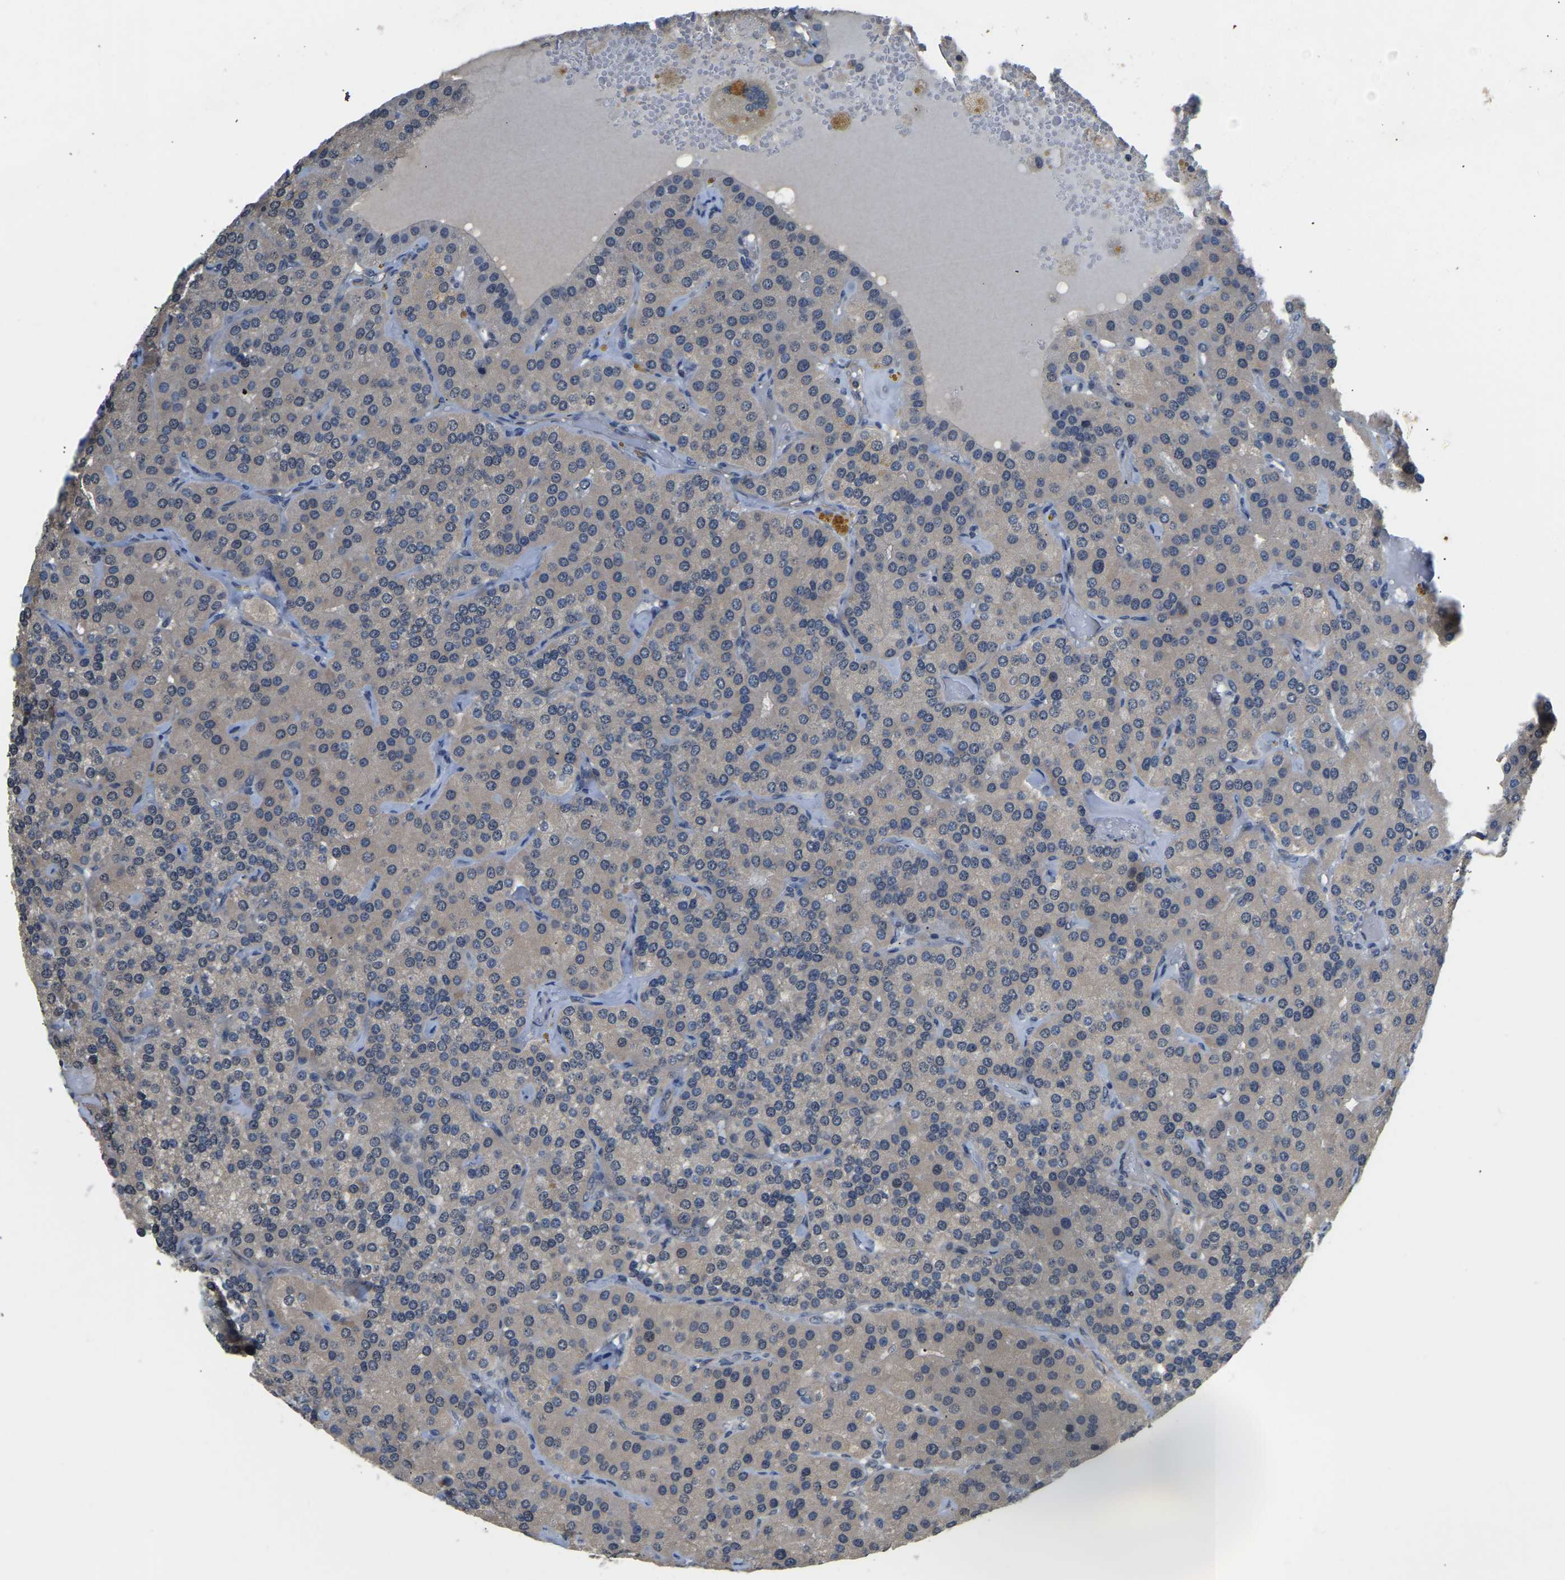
{"staining": {"intensity": "negative", "quantity": "none", "location": "none"}, "tissue": "parathyroid gland", "cell_type": "Glandular cells", "image_type": "normal", "snomed": [{"axis": "morphology", "description": "Normal tissue, NOS"}, {"axis": "morphology", "description": "Adenoma, NOS"}, {"axis": "topography", "description": "Parathyroid gland"}], "caption": "Image shows no protein expression in glandular cells of benign parathyroid gland. The staining is performed using DAB (3,3'-diaminobenzidine) brown chromogen with nuclei counter-stained in using hematoxylin.", "gene": "AHNAK", "patient": {"sex": "female", "age": 86}}